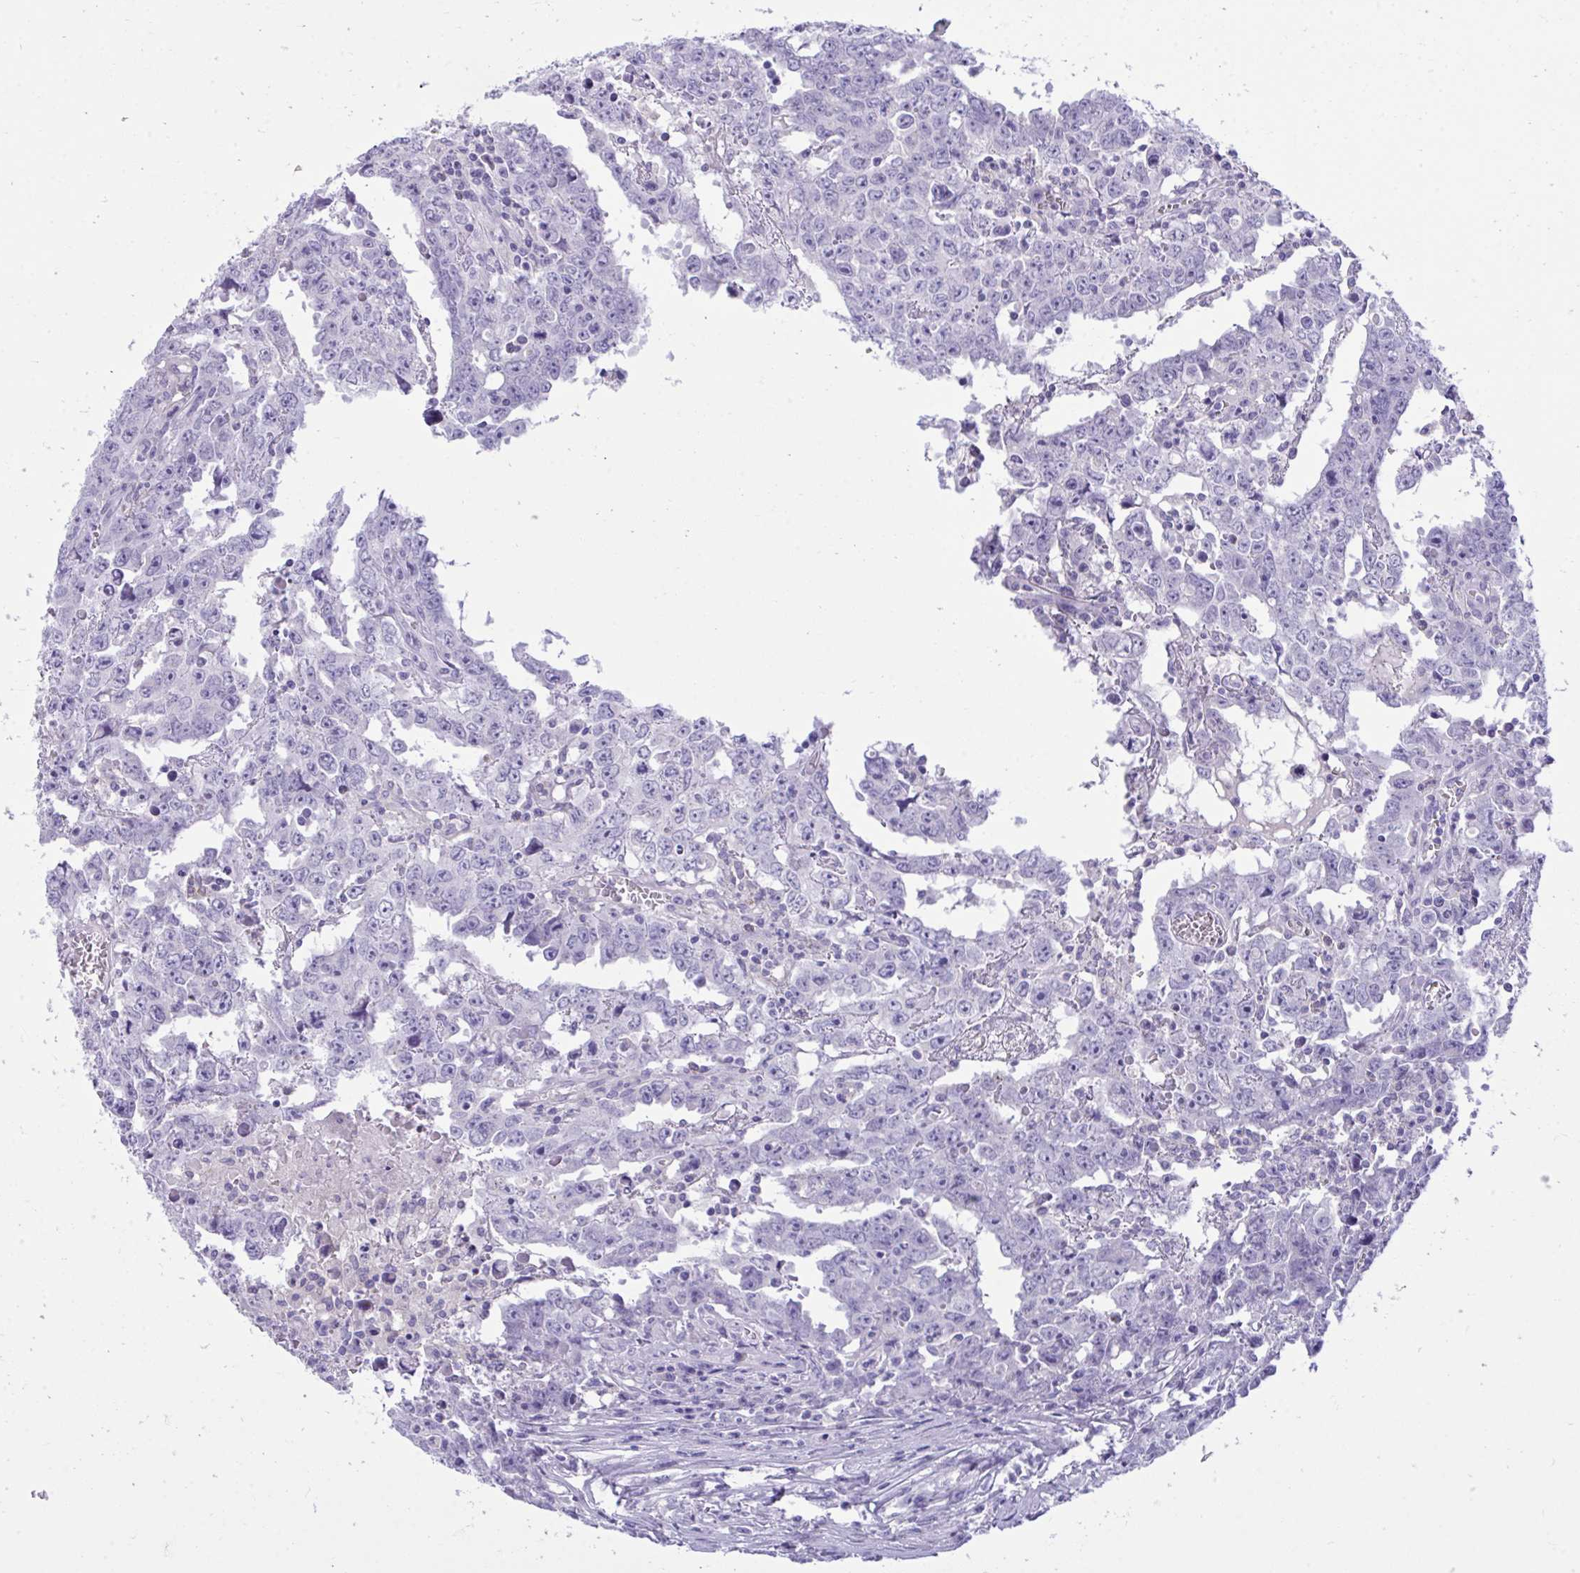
{"staining": {"intensity": "negative", "quantity": "none", "location": "none"}, "tissue": "testis cancer", "cell_type": "Tumor cells", "image_type": "cancer", "snomed": [{"axis": "morphology", "description": "Carcinoma, Embryonal, NOS"}, {"axis": "topography", "description": "Testis"}], "caption": "A high-resolution micrograph shows immunohistochemistry staining of testis cancer (embryonal carcinoma), which exhibits no significant positivity in tumor cells.", "gene": "PLEKHH1", "patient": {"sex": "male", "age": 22}}